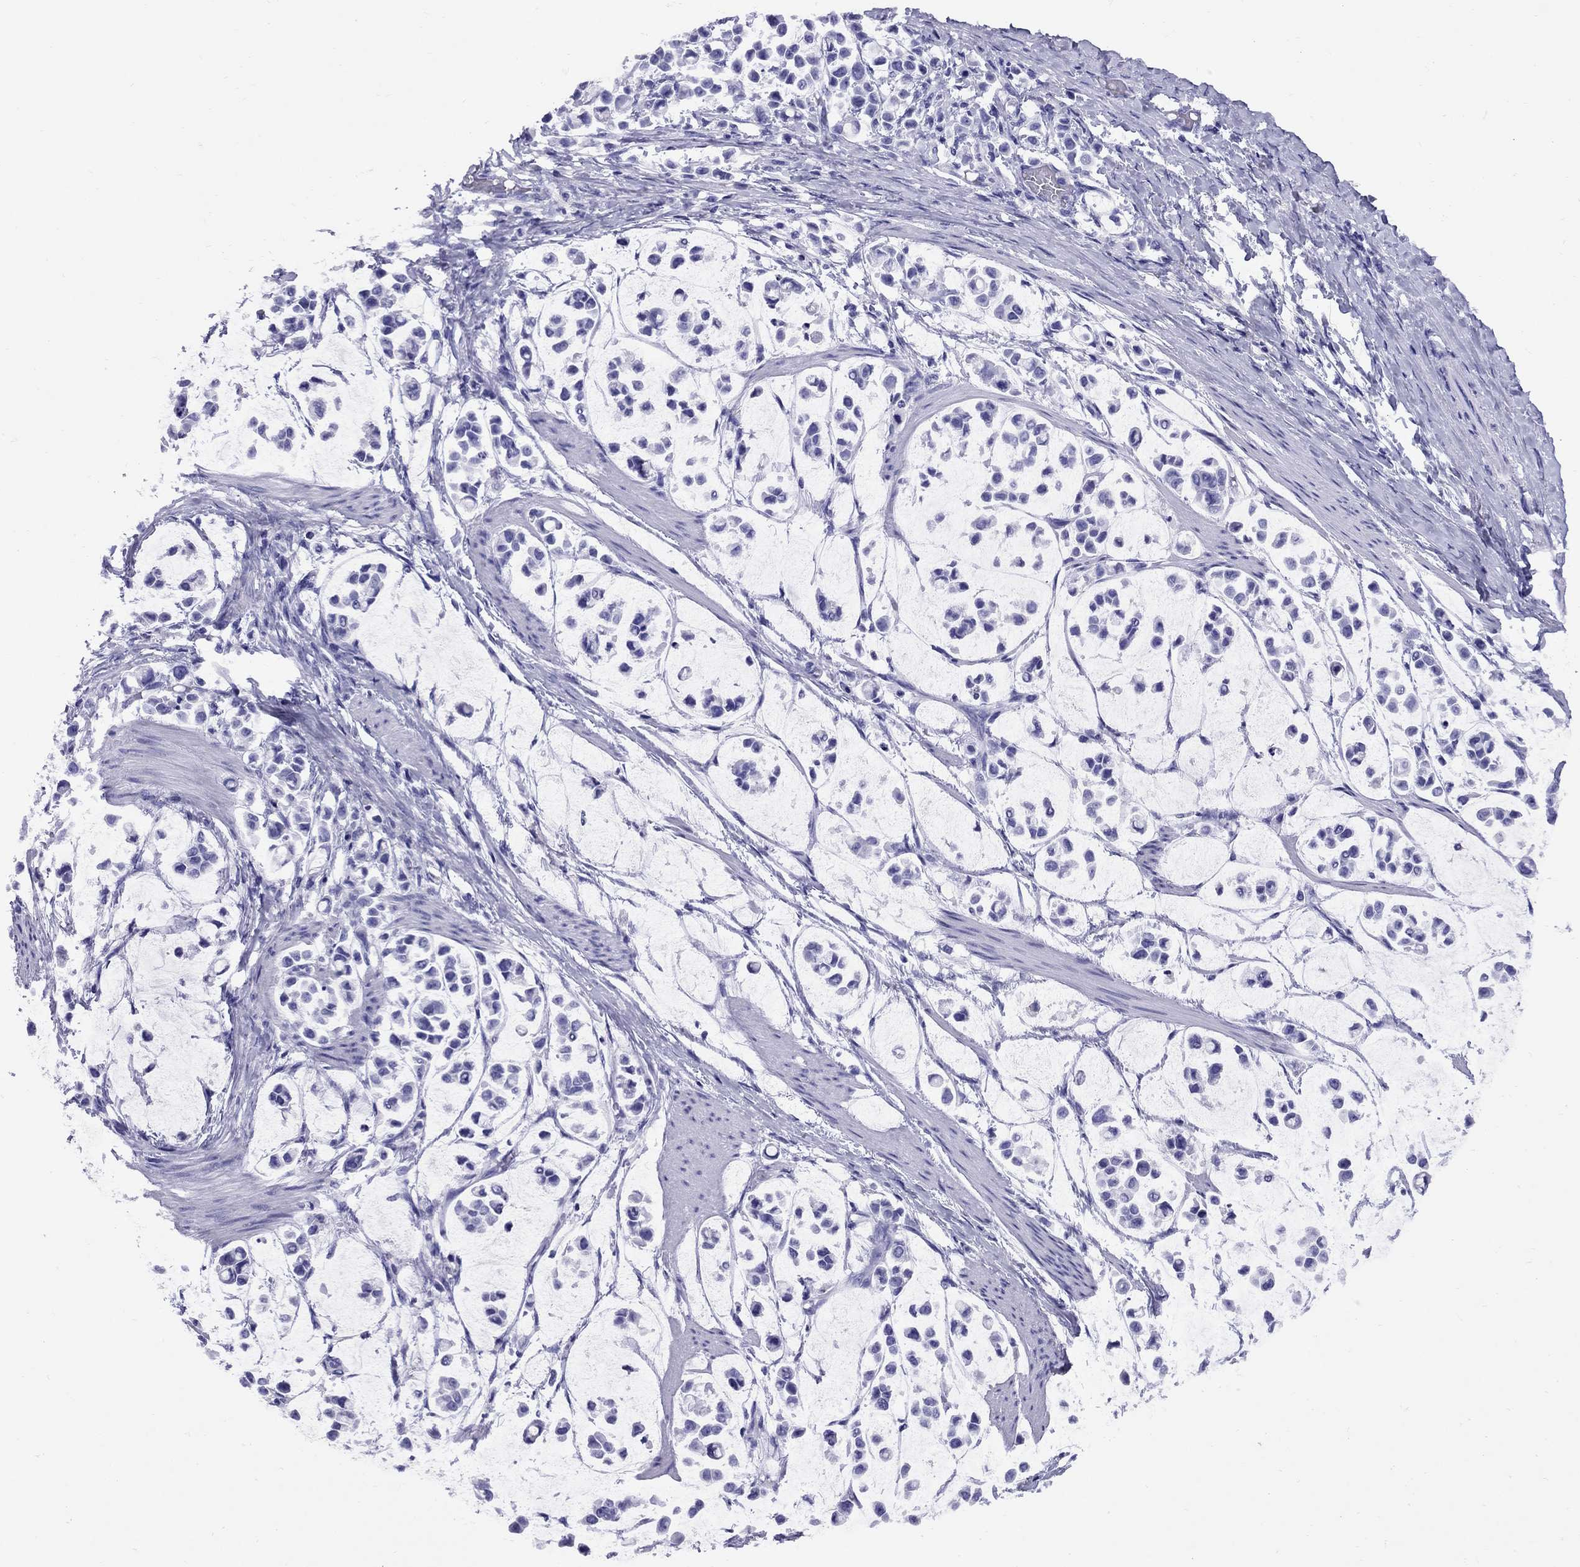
{"staining": {"intensity": "negative", "quantity": "none", "location": "none"}, "tissue": "stomach cancer", "cell_type": "Tumor cells", "image_type": "cancer", "snomed": [{"axis": "morphology", "description": "Adenocarcinoma, NOS"}, {"axis": "topography", "description": "Stomach"}], "caption": "This is an immunohistochemistry (IHC) micrograph of adenocarcinoma (stomach). There is no expression in tumor cells.", "gene": "AVPR1B", "patient": {"sex": "male", "age": 82}}